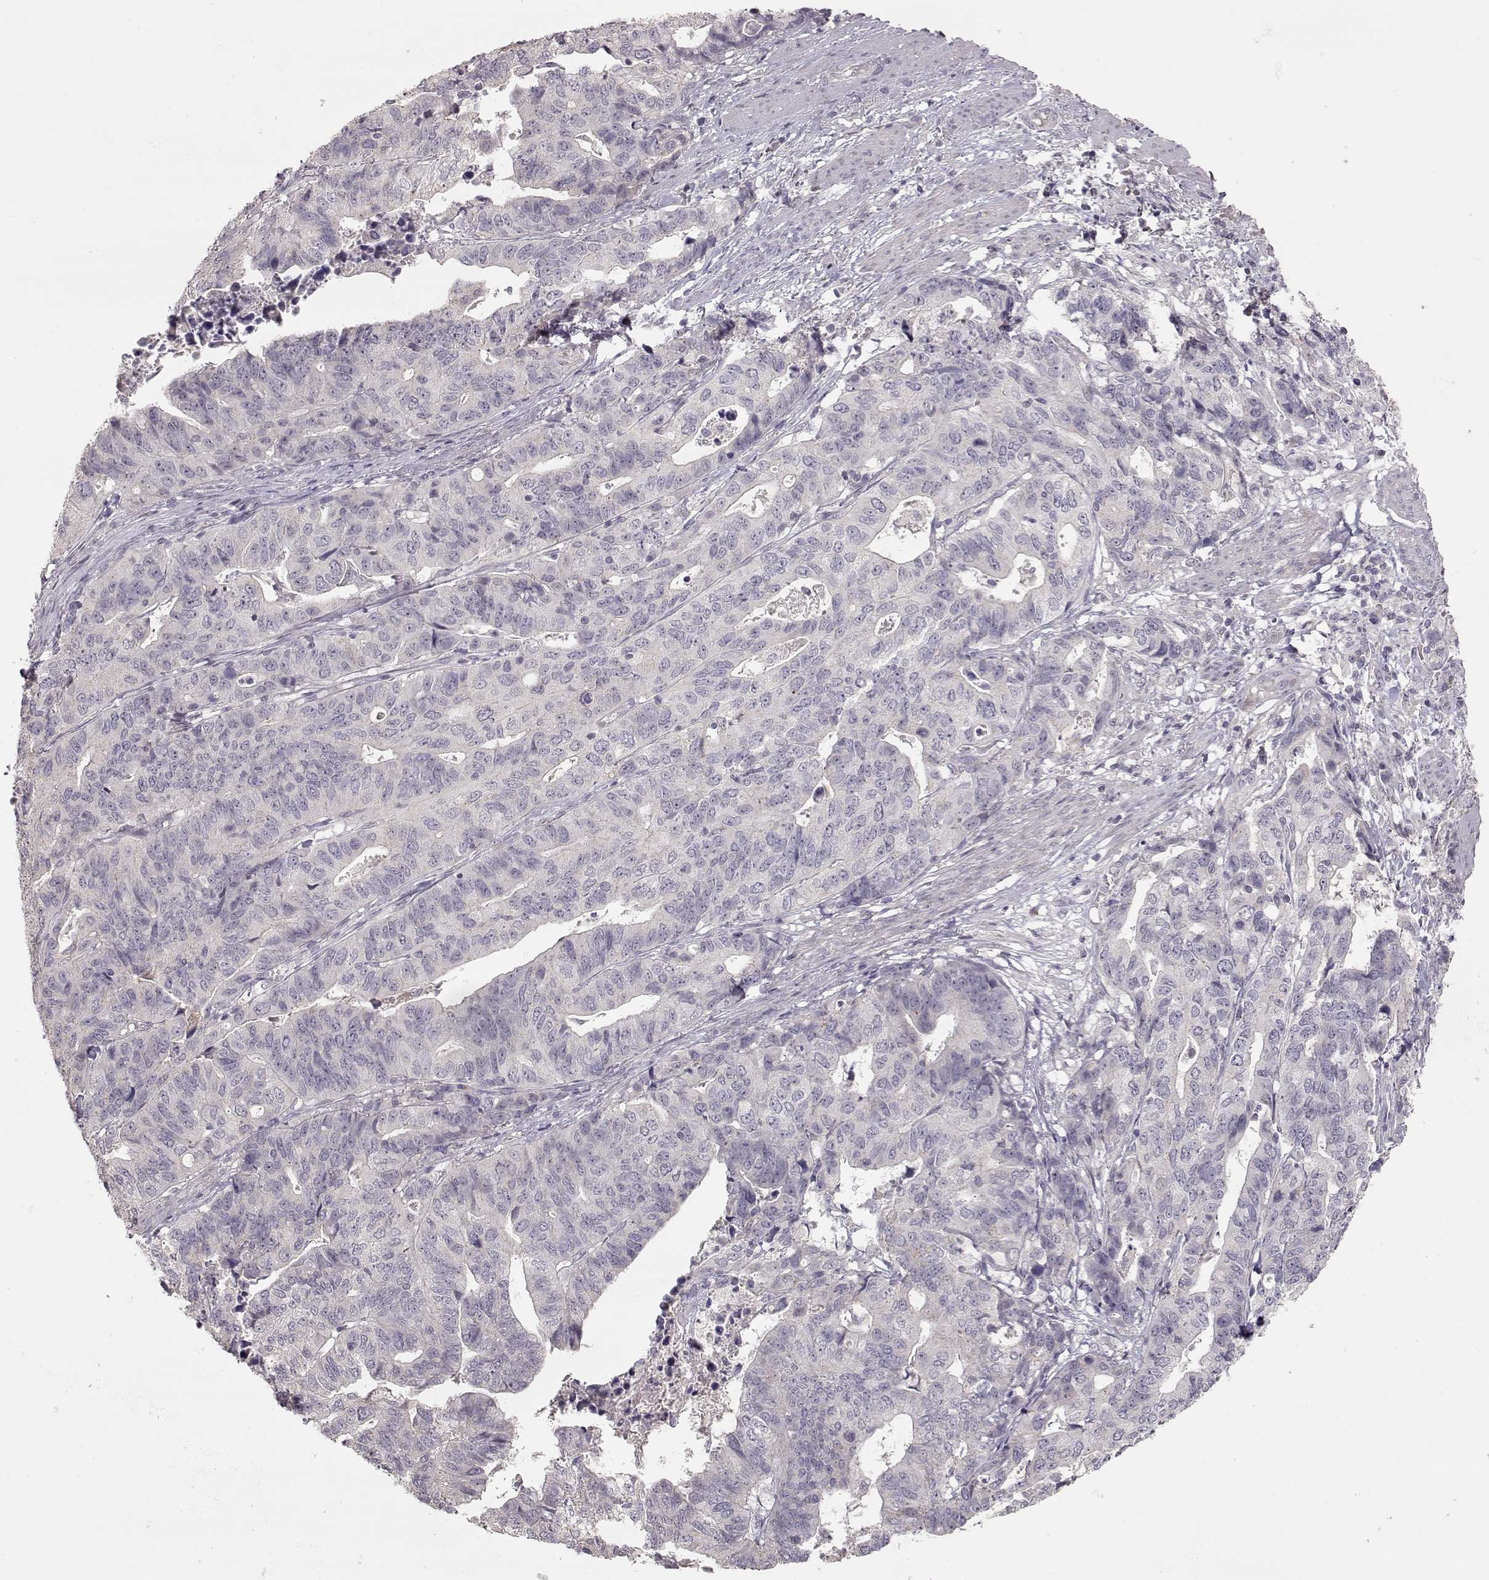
{"staining": {"intensity": "negative", "quantity": "none", "location": "none"}, "tissue": "stomach cancer", "cell_type": "Tumor cells", "image_type": "cancer", "snomed": [{"axis": "morphology", "description": "Adenocarcinoma, NOS"}, {"axis": "topography", "description": "Stomach, upper"}], "caption": "Immunohistochemical staining of human stomach adenocarcinoma reveals no significant expression in tumor cells.", "gene": "PNMT", "patient": {"sex": "female", "age": 67}}